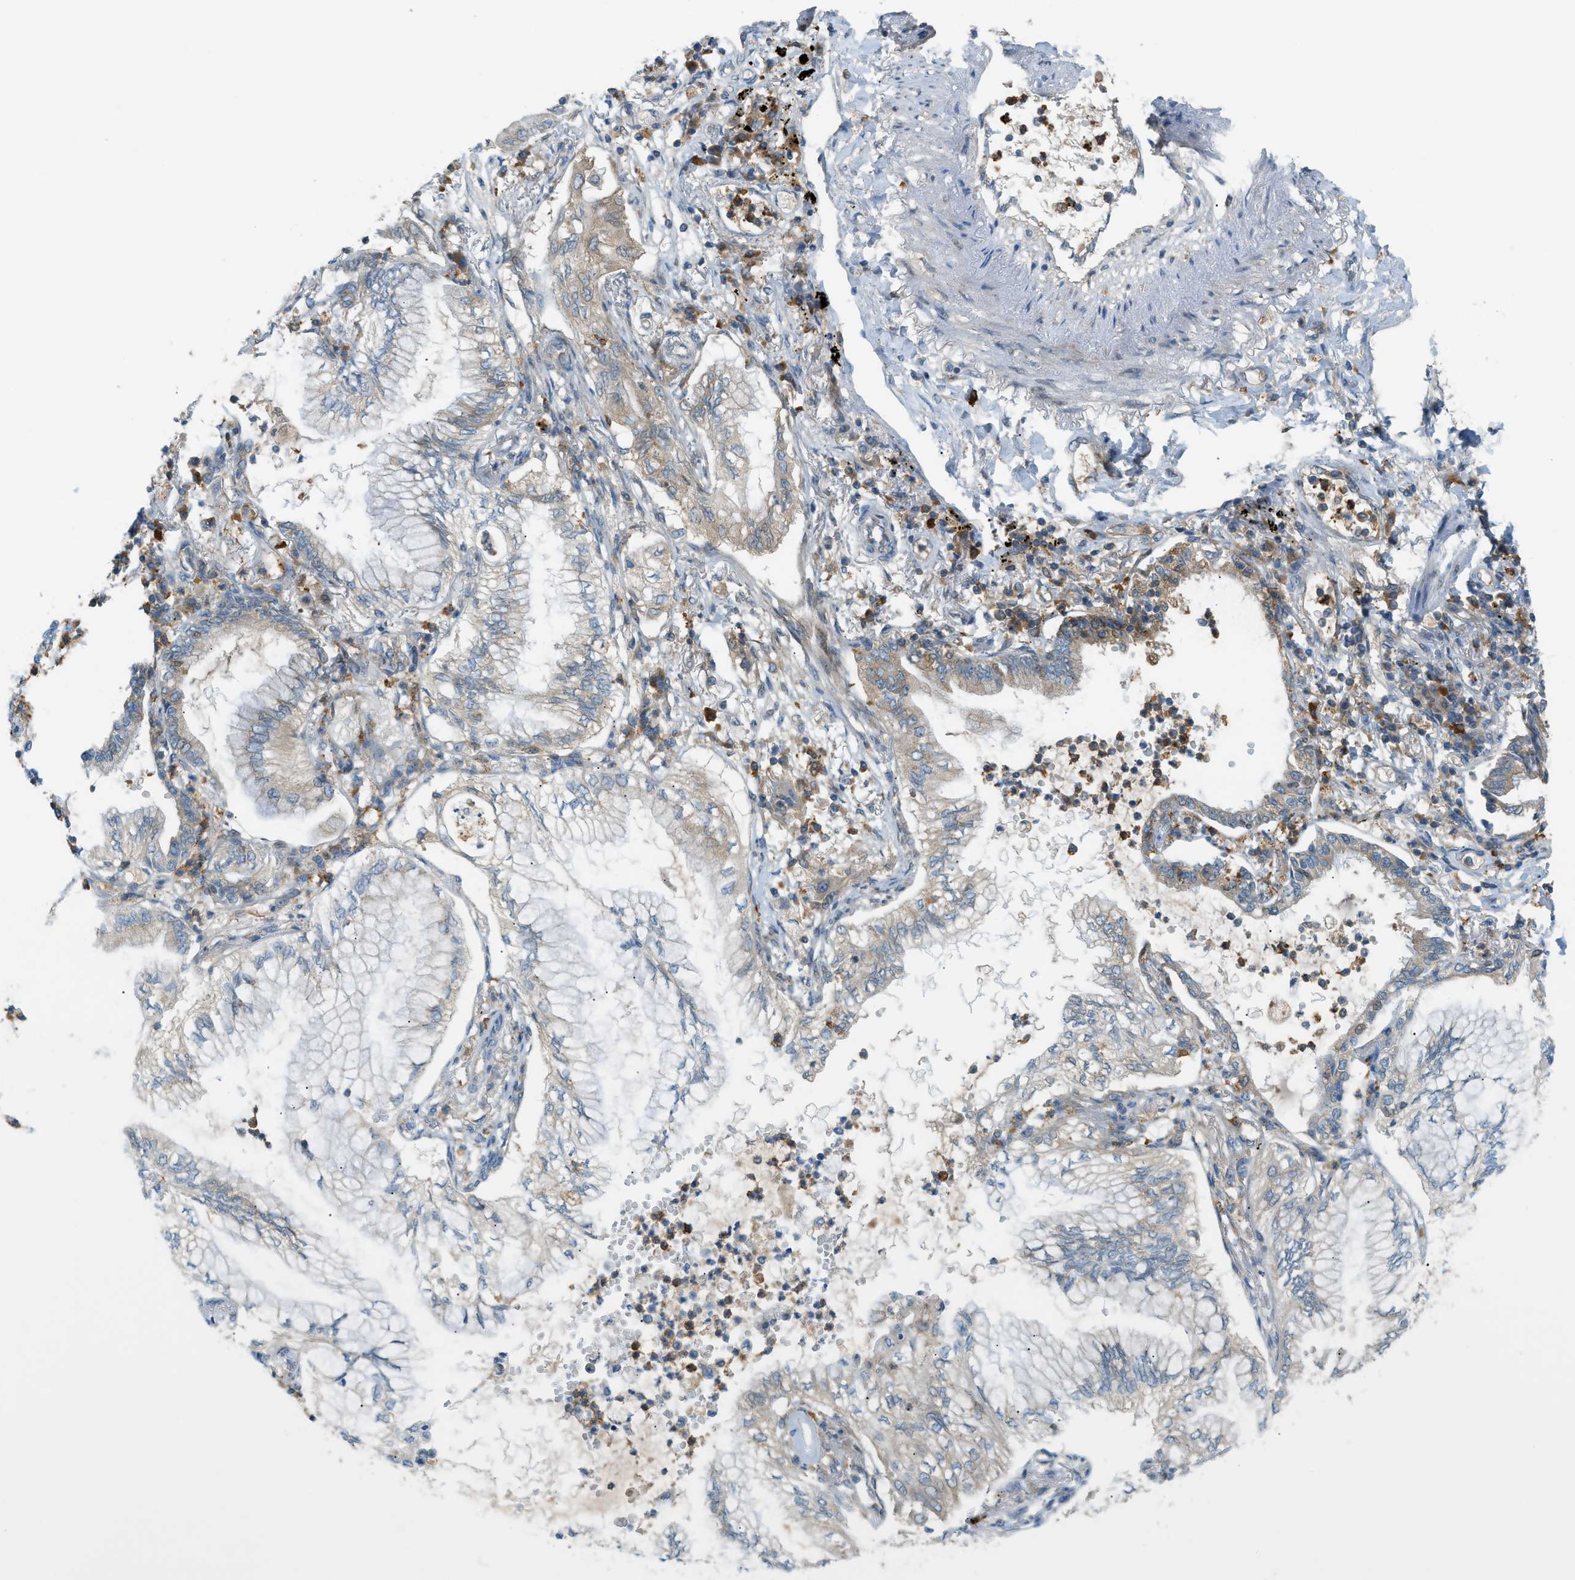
{"staining": {"intensity": "weak", "quantity": "<25%", "location": "cytoplasmic/membranous"}, "tissue": "lung cancer", "cell_type": "Tumor cells", "image_type": "cancer", "snomed": [{"axis": "morphology", "description": "Normal tissue, NOS"}, {"axis": "morphology", "description": "Adenocarcinoma, NOS"}, {"axis": "topography", "description": "Bronchus"}, {"axis": "topography", "description": "Lung"}], "caption": "There is no significant staining in tumor cells of lung cancer.", "gene": "DYRK1A", "patient": {"sex": "female", "age": 70}}